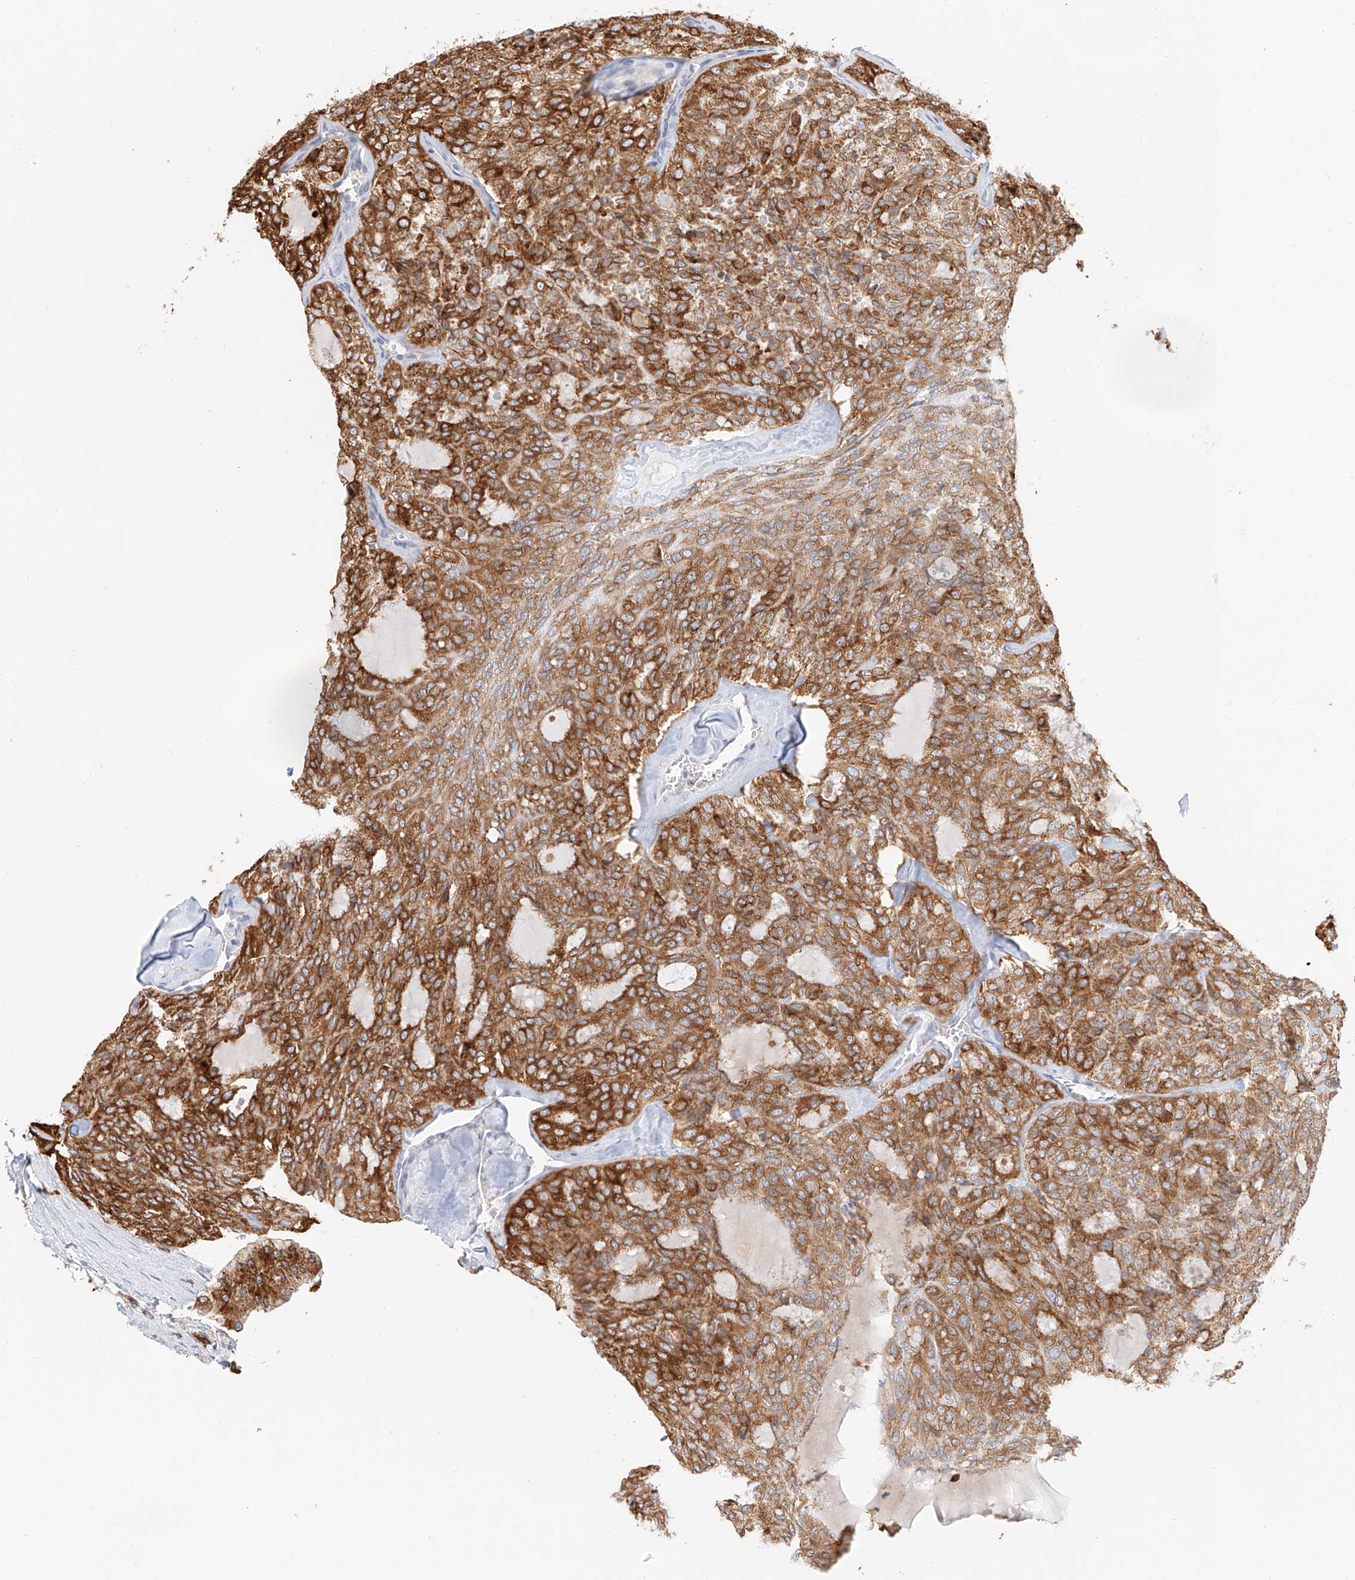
{"staining": {"intensity": "strong", "quantity": ">75%", "location": "cytoplasmic/membranous"}, "tissue": "thyroid cancer", "cell_type": "Tumor cells", "image_type": "cancer", "snomed": [{"axis": "morphology", "description": "Follicular adenoma carcinoma, NOS"}, {"axis": "topography", "description": "Thyroid gland"}], "caption": "Thyroid cancer was stained to show a protein in brown. There is high levels of strong cytoplasmic/membranous positivity in about >75% of tumor cells.", "gene": "DHRS7", "patient": {"sex": "male", "age": 75}}